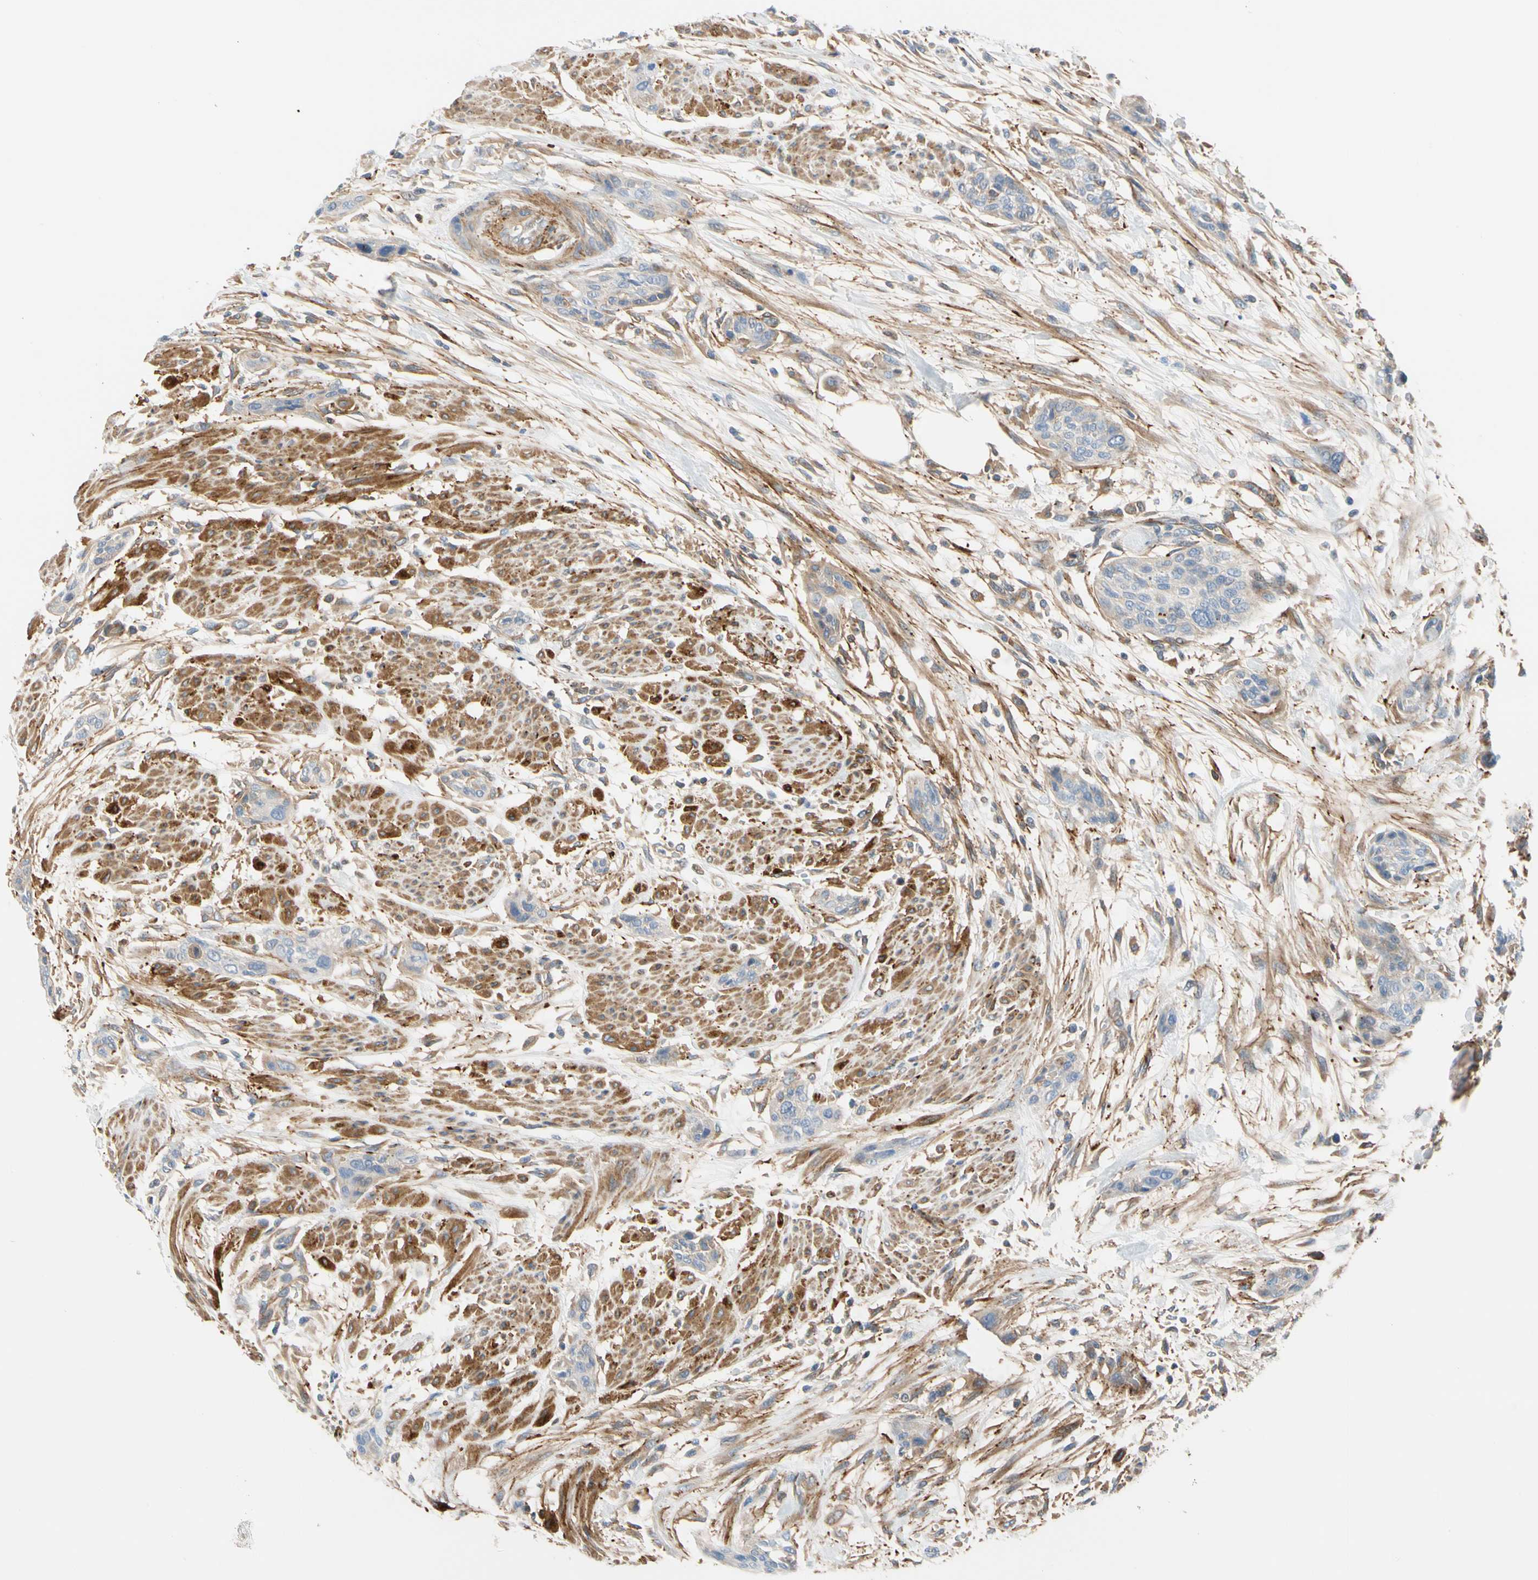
{"staining": {"intensity": "weak", "quantity": "<25%", "location": "cytoplasmic/membranous"}, "tissue": "urothelial cancer", "cell_type": "Tumor cells", "image_type": "cancer", "snomed": [{"axis": "morphology", "description": "Urothelial carcinoma, High grade"}, {"axis": "topography", "description": "Urinary bladder"}], "caption": "IHC histopathology image of neoplastic tissue: urothelial cancer stained with DAB (3,3'-diaminobenzidine) reveals no significant protein expression in tumor cells.", "gene": "ENTREP3", "patient": {"sex": "male", "age": 35}}